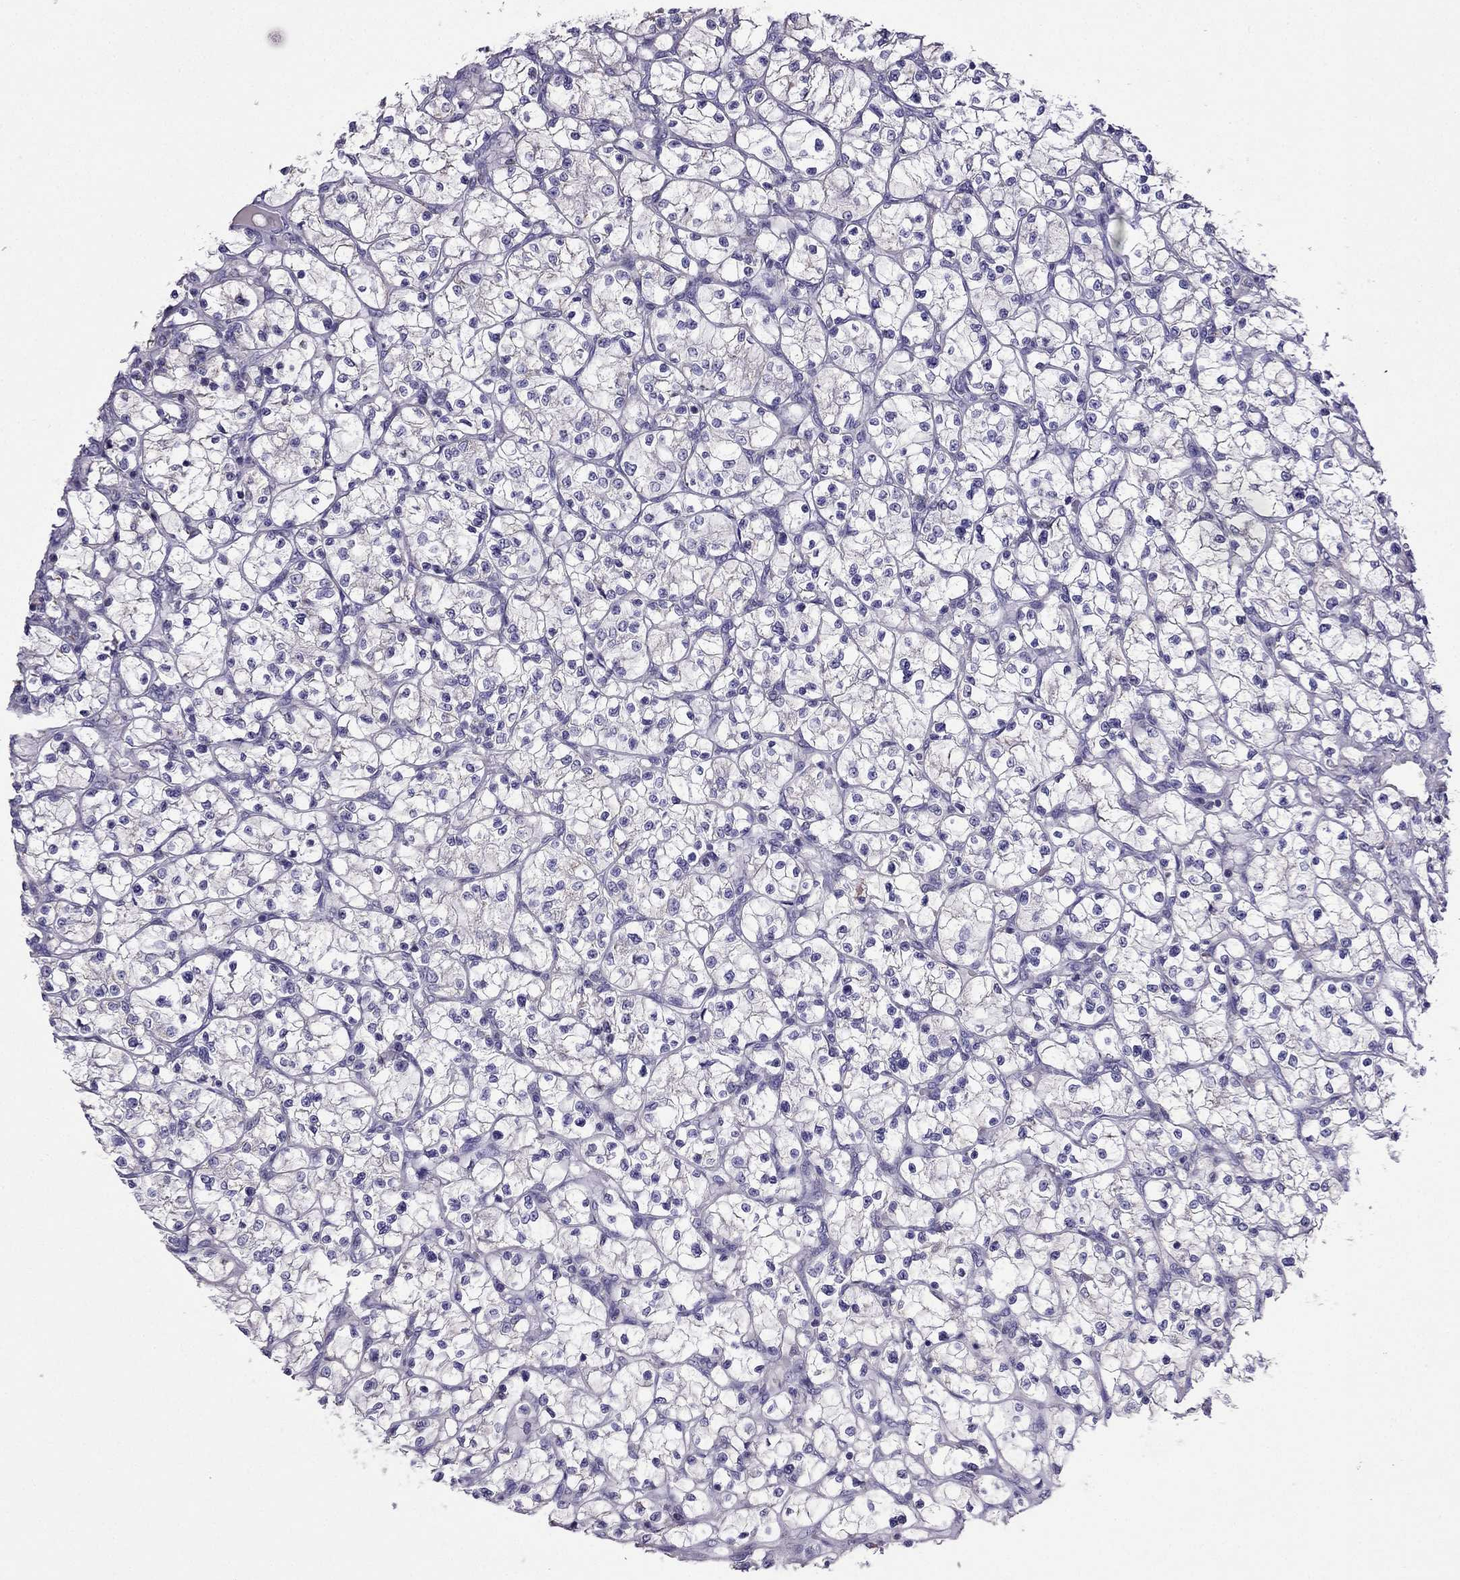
{"staining": {"intensity": "negative", "quantity": "none", "location": "none"}, "tissue": "renal cancer", "cell_type": "Tumor cells", "image_type": "cancer", "snomed": [{"axis": "morphology", "description": "Adenocarcinoma, NOS"}, {"axis": "topography", "description": "Kidney"}], "caption": "Protein analysis of renal adenocarcinoma displays no significant positivity in tumor cells.", "gene": "DSC1", "patient": {"sex": "female", "age": 64}}